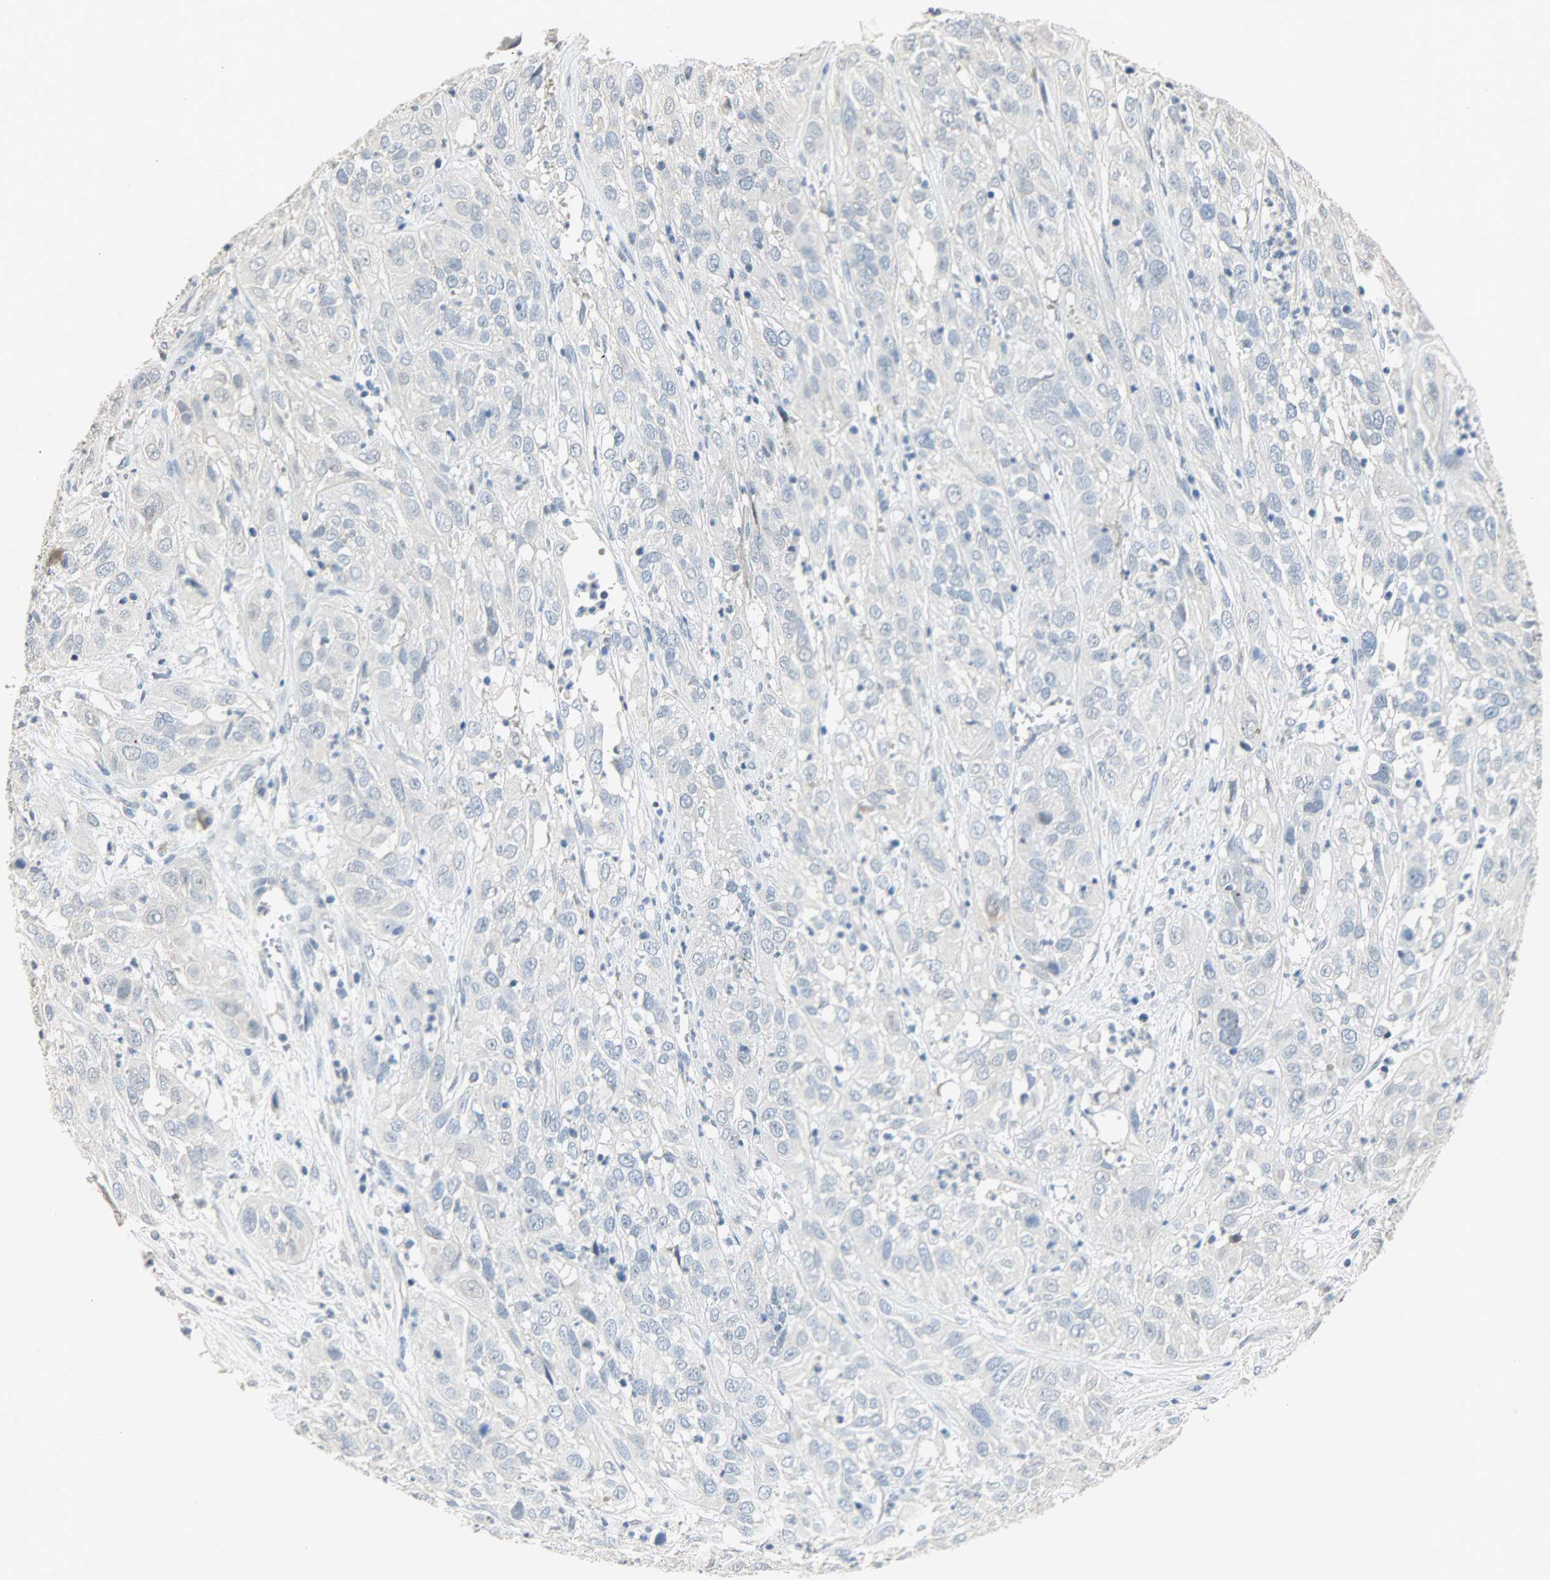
{"staining": {"intensity": "negative", "quantity": "none", "location": "none"}, "tissue": "cervical cancer", "cell_type": "Tumor cells", "image_type": "cancer", "snomed": [{"axis": "morphology", "description": "Squamous cell carcinoma, NOS"}, {"axis": "topography", "description": "Cervix"}], "caption": "Histopathology image shows no significant protein staining in tumor cells of cervical cancer (squamous cell carcinoma).", "gene": "DNAJB6", "patient": {"sex": "female", "age": 32}}